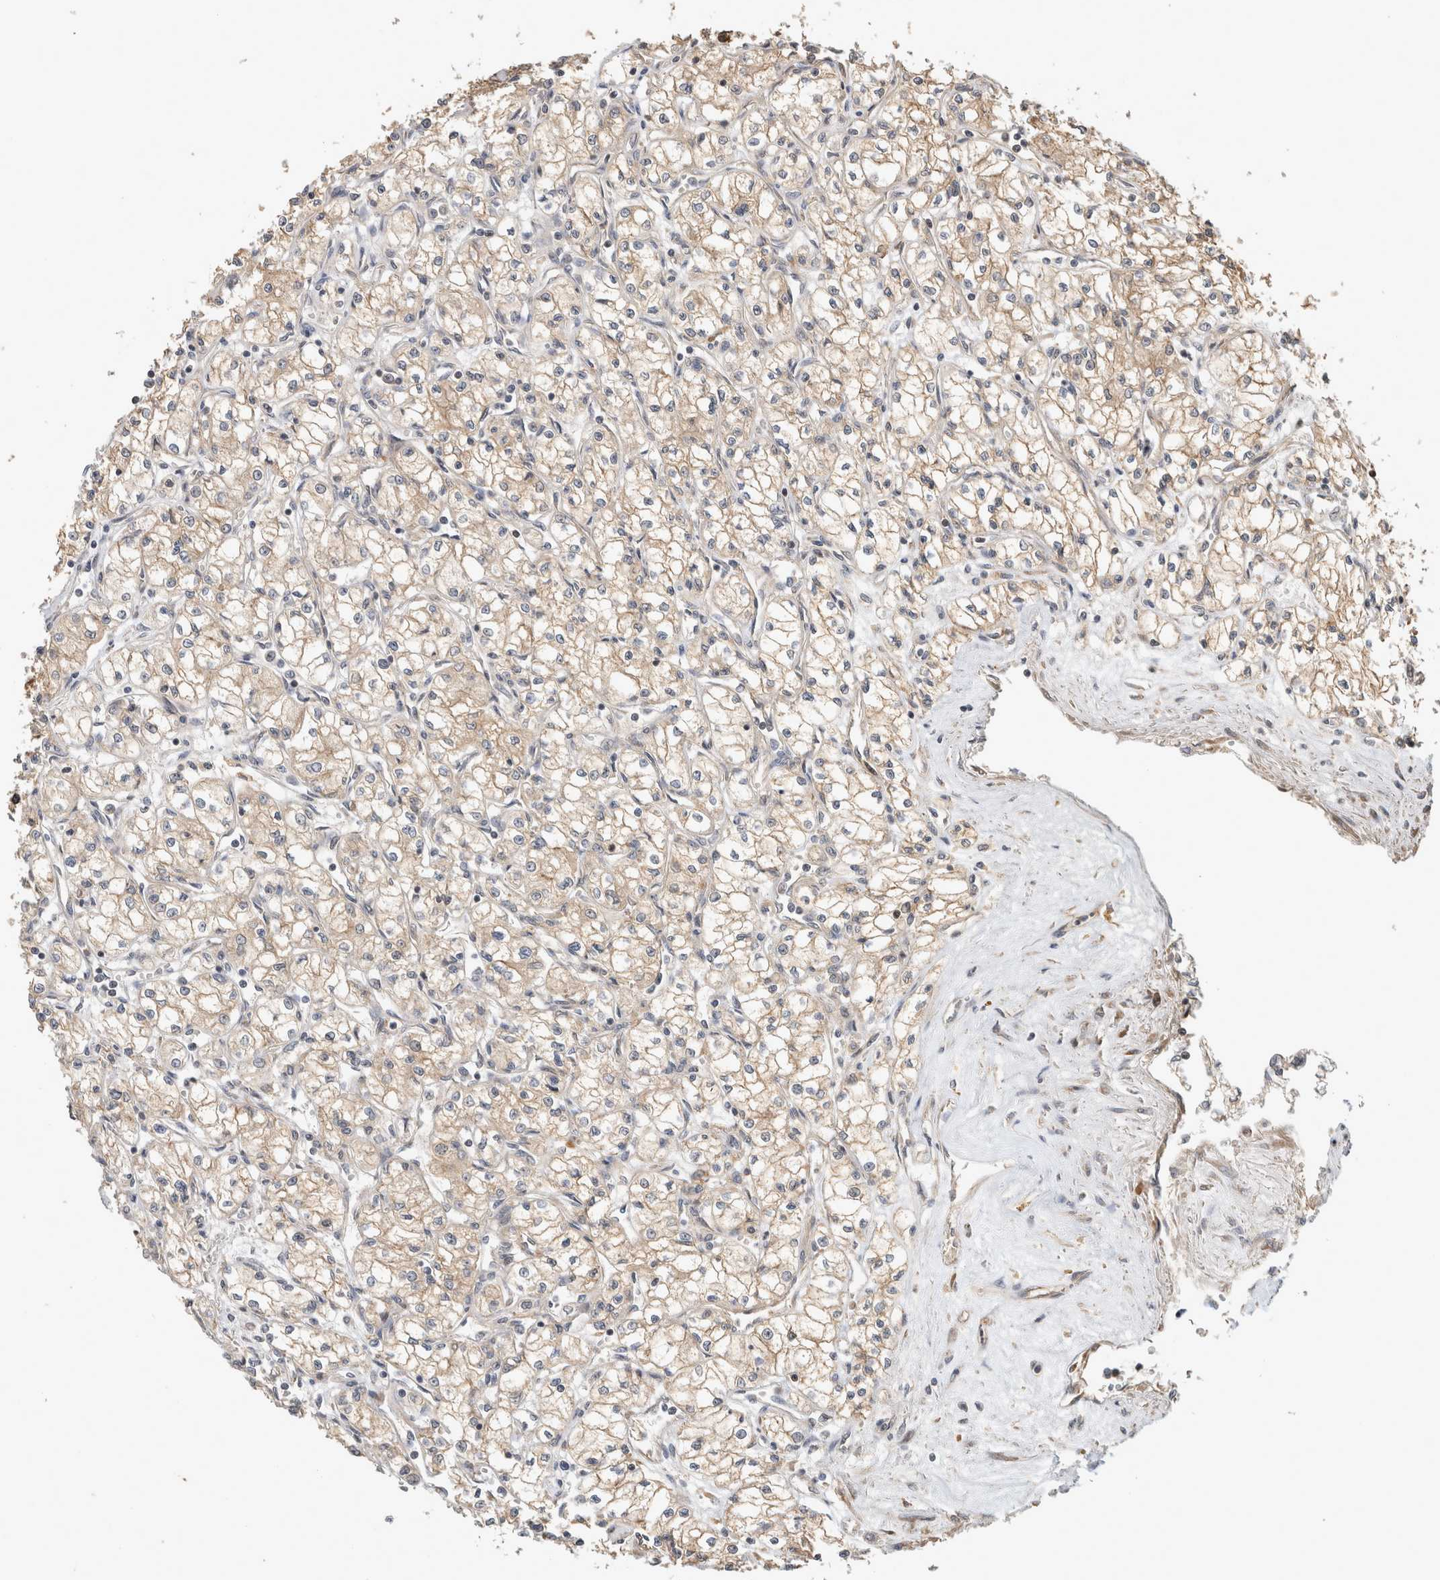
{"staining": {"intensity": "weak", "quantity": ">75%", "location": "cytoplasmic/membranous"}, "tissue": "renal cancer", "cell_type": "Tumor cells", "image_type": "cancer", "snomed": [{"axis": "morphology", "description": "Normal tissue, NOS"}, {"axis": "morphology", "description": "Adenocarcinoma, NOS"}, {"axis": "topography", "description": "Kidney"}], "caption": "An immunohistochemistry (IHC) photomicrograph of neoplastic tissue is shown. Protein staining in brown shows weak cytoplasmic/membranous positivity in adenocarcinoma (renal) within tumor cells.", "gene": "PCDHB15", "patient": {"sex": "male", "age": 59}}